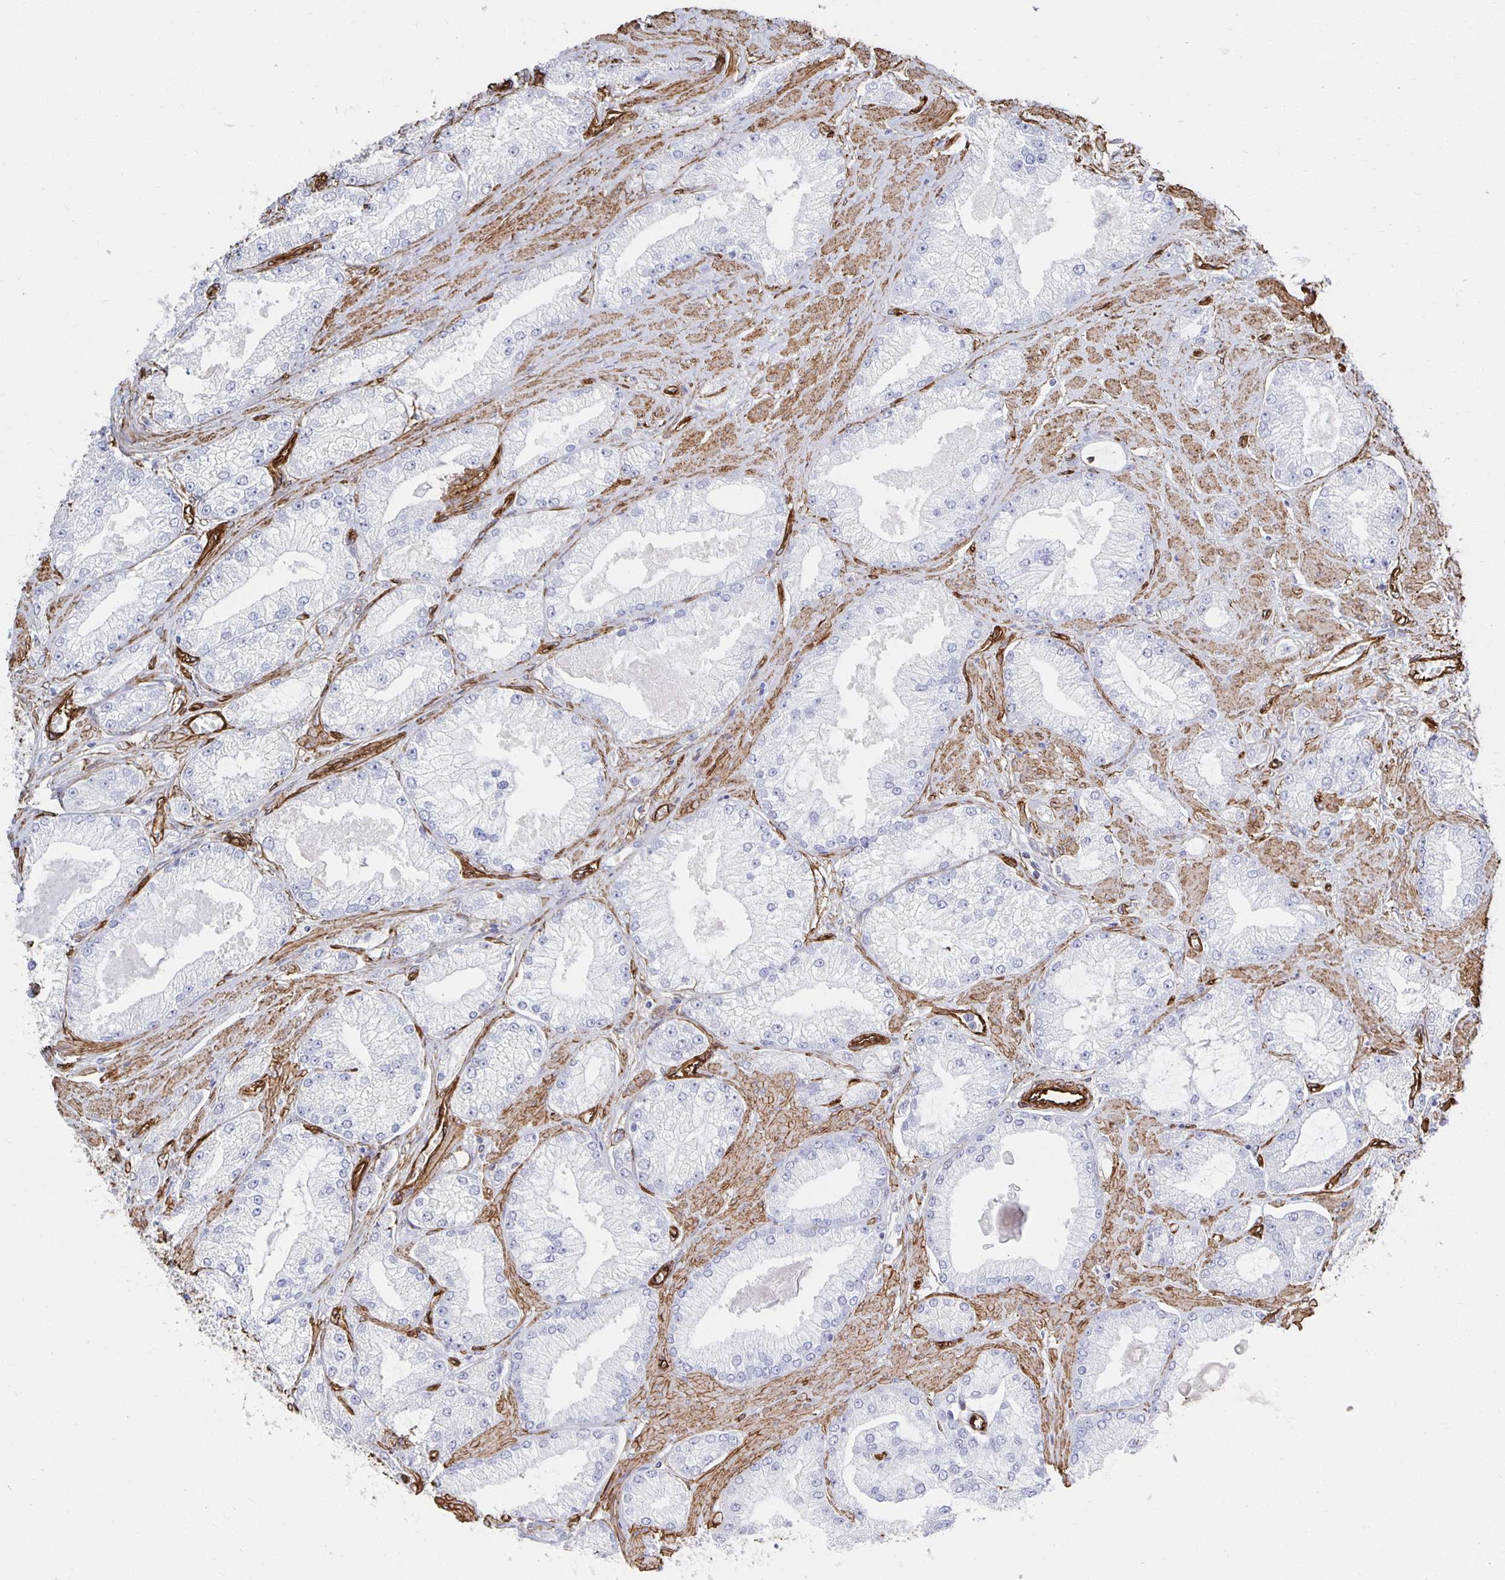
{"staining": {"intensity": "negative", "quantity": "none", "location": "none"}, "tissue": "prostate cancer", "cell_type": "Tumor cells", "image_type": "cancer", "snomed": [{"axis": "morphology", "description": "Adenocarcinoma, High grade"}, {"axis": "topography", "description": "Prostate"}], "caption": "Tumor cells show no significant positivity in prostate cancer.", "gene": "VIPR2", "patient": {"sex": "male", "age": 68}}